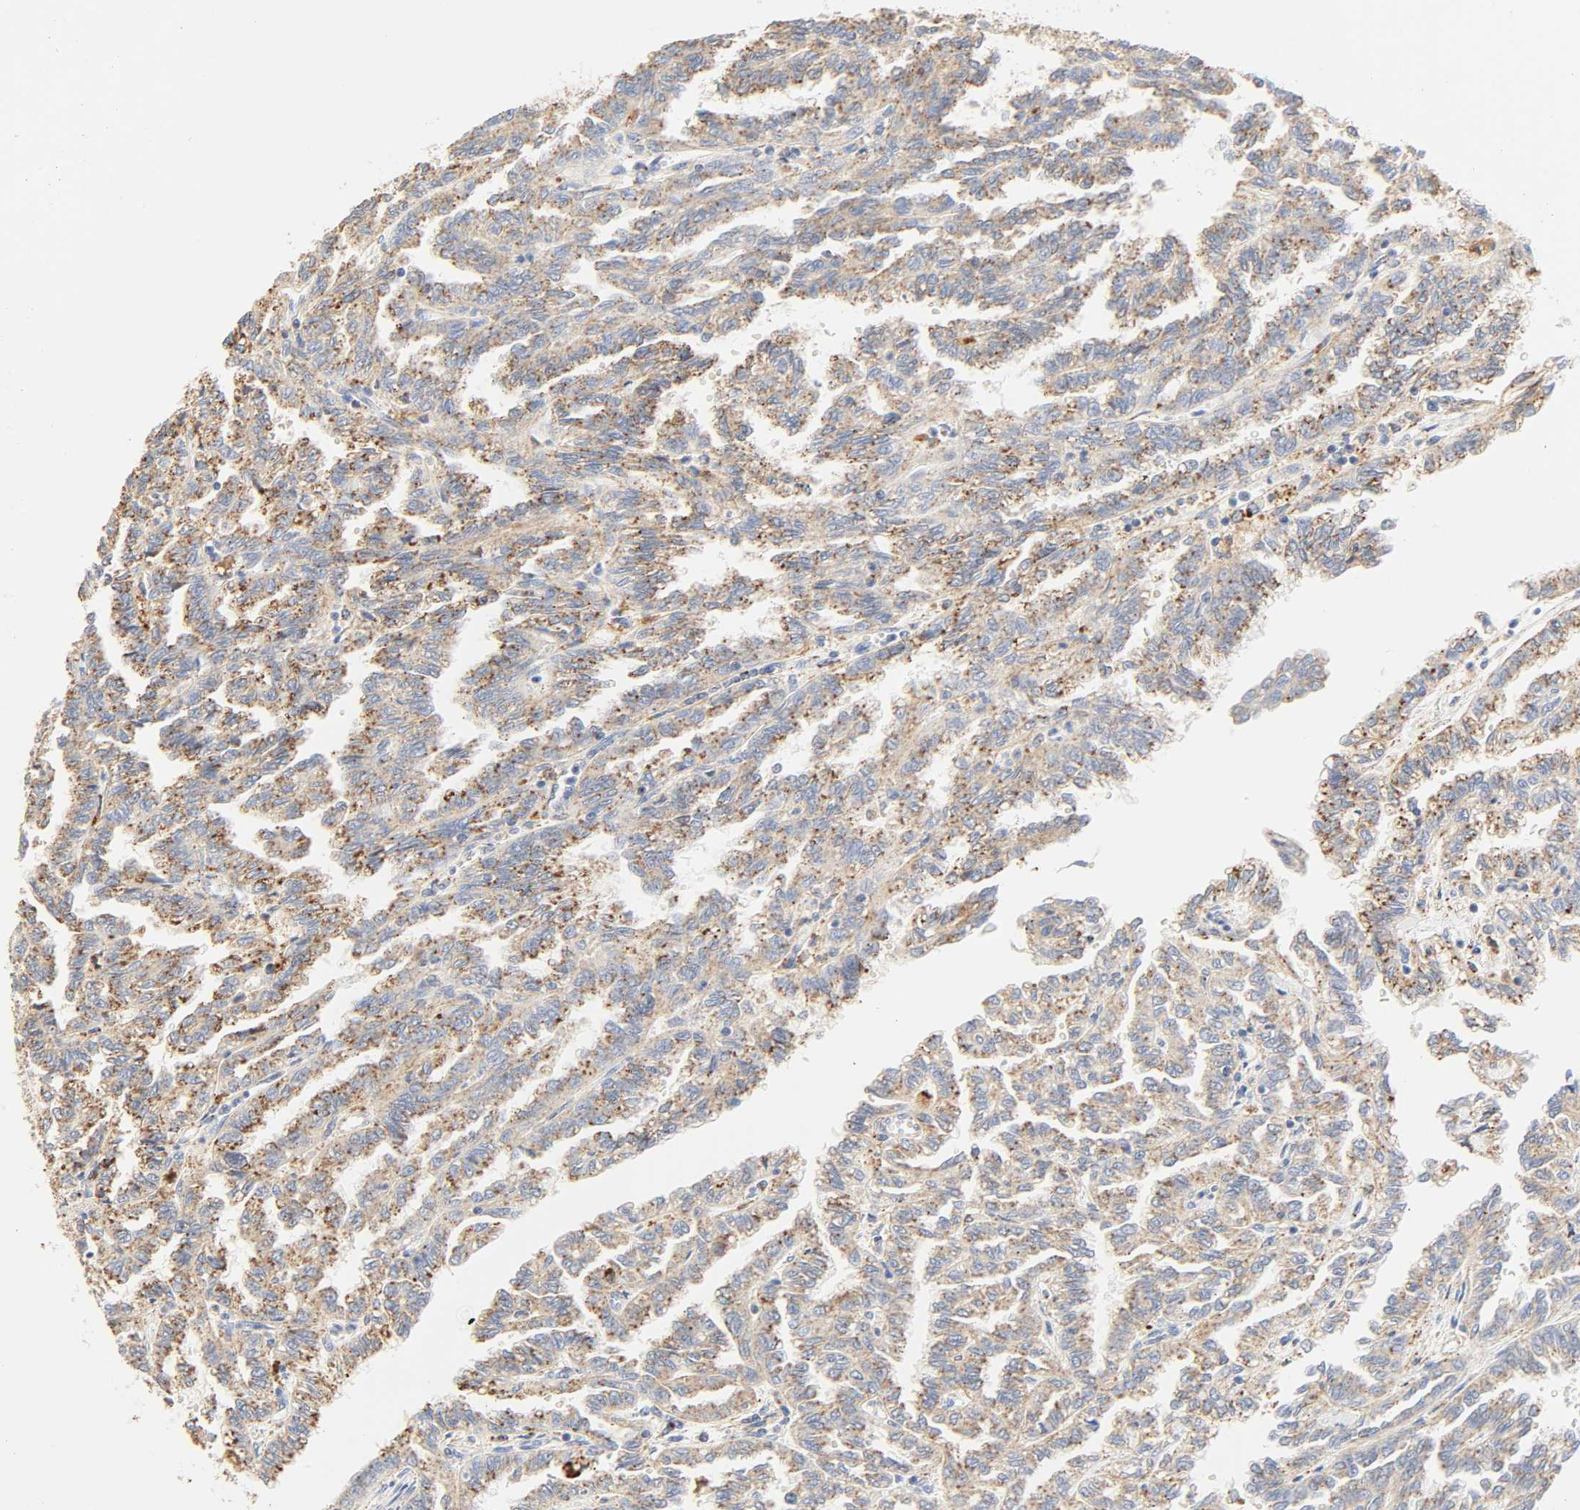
{"staining": {"intensity": "moderate", "quantity": ">75%", "location": "cytoplasmic/membranous"}, "tissue": "renal cancer", "cell_type": "Tumor cells", "image_type": "cancer", "snomed": [{"axis": "morphology", "description": "Inflammation, NOS"}, {"axis": "morphology", "description": "Adenocarcinoma, NOS"}, {"axis": "topography", "description": "Kidney"}], "caption": "Human renal cancer stained with a protein marker demonstrates moderate staining in tumor cells.", "gene": "CAMK2A", "patient": {"sex": "male", "age": 68}}